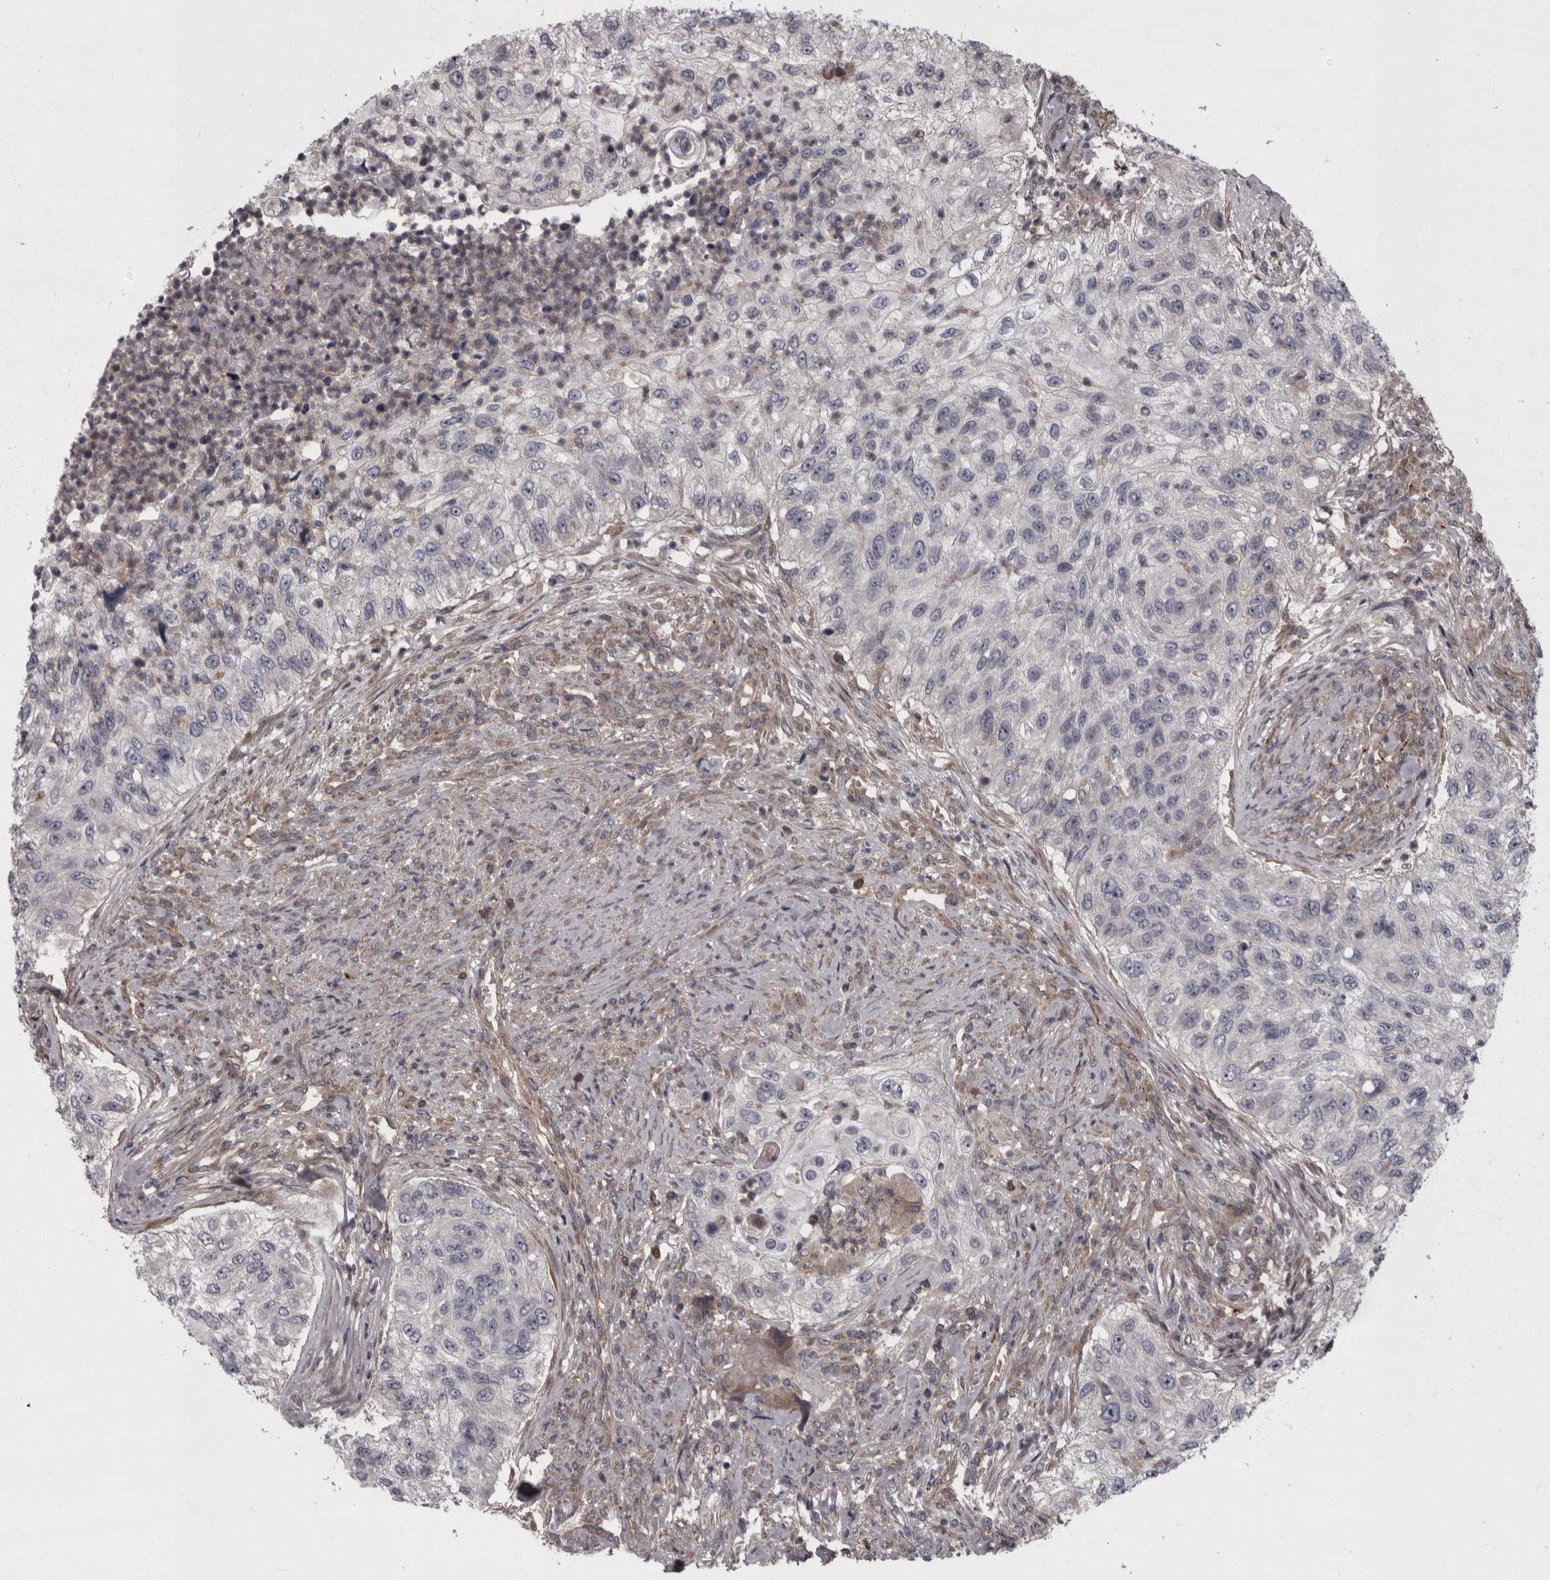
{"staining": {"intensity": "negative", "quantity": "none", "location": "none"}, "tissue": "urothelial cancer", "cell_type": "Tumor cells", "image_type": "cancer", "snomed": [{"axis": "morphology", "description": "Urothelial carcinoma, High grade"}, {"axis": "topography", "description": "Urinary bladder"}], "caption": "DAB (3,3'-diaminobenzidine) immunohistochemical staining of human urothelial cancer exhibits no significant expression in tumor cells.", "gene": "RSU1", "patient": {"sex": "female", "age": 60}}